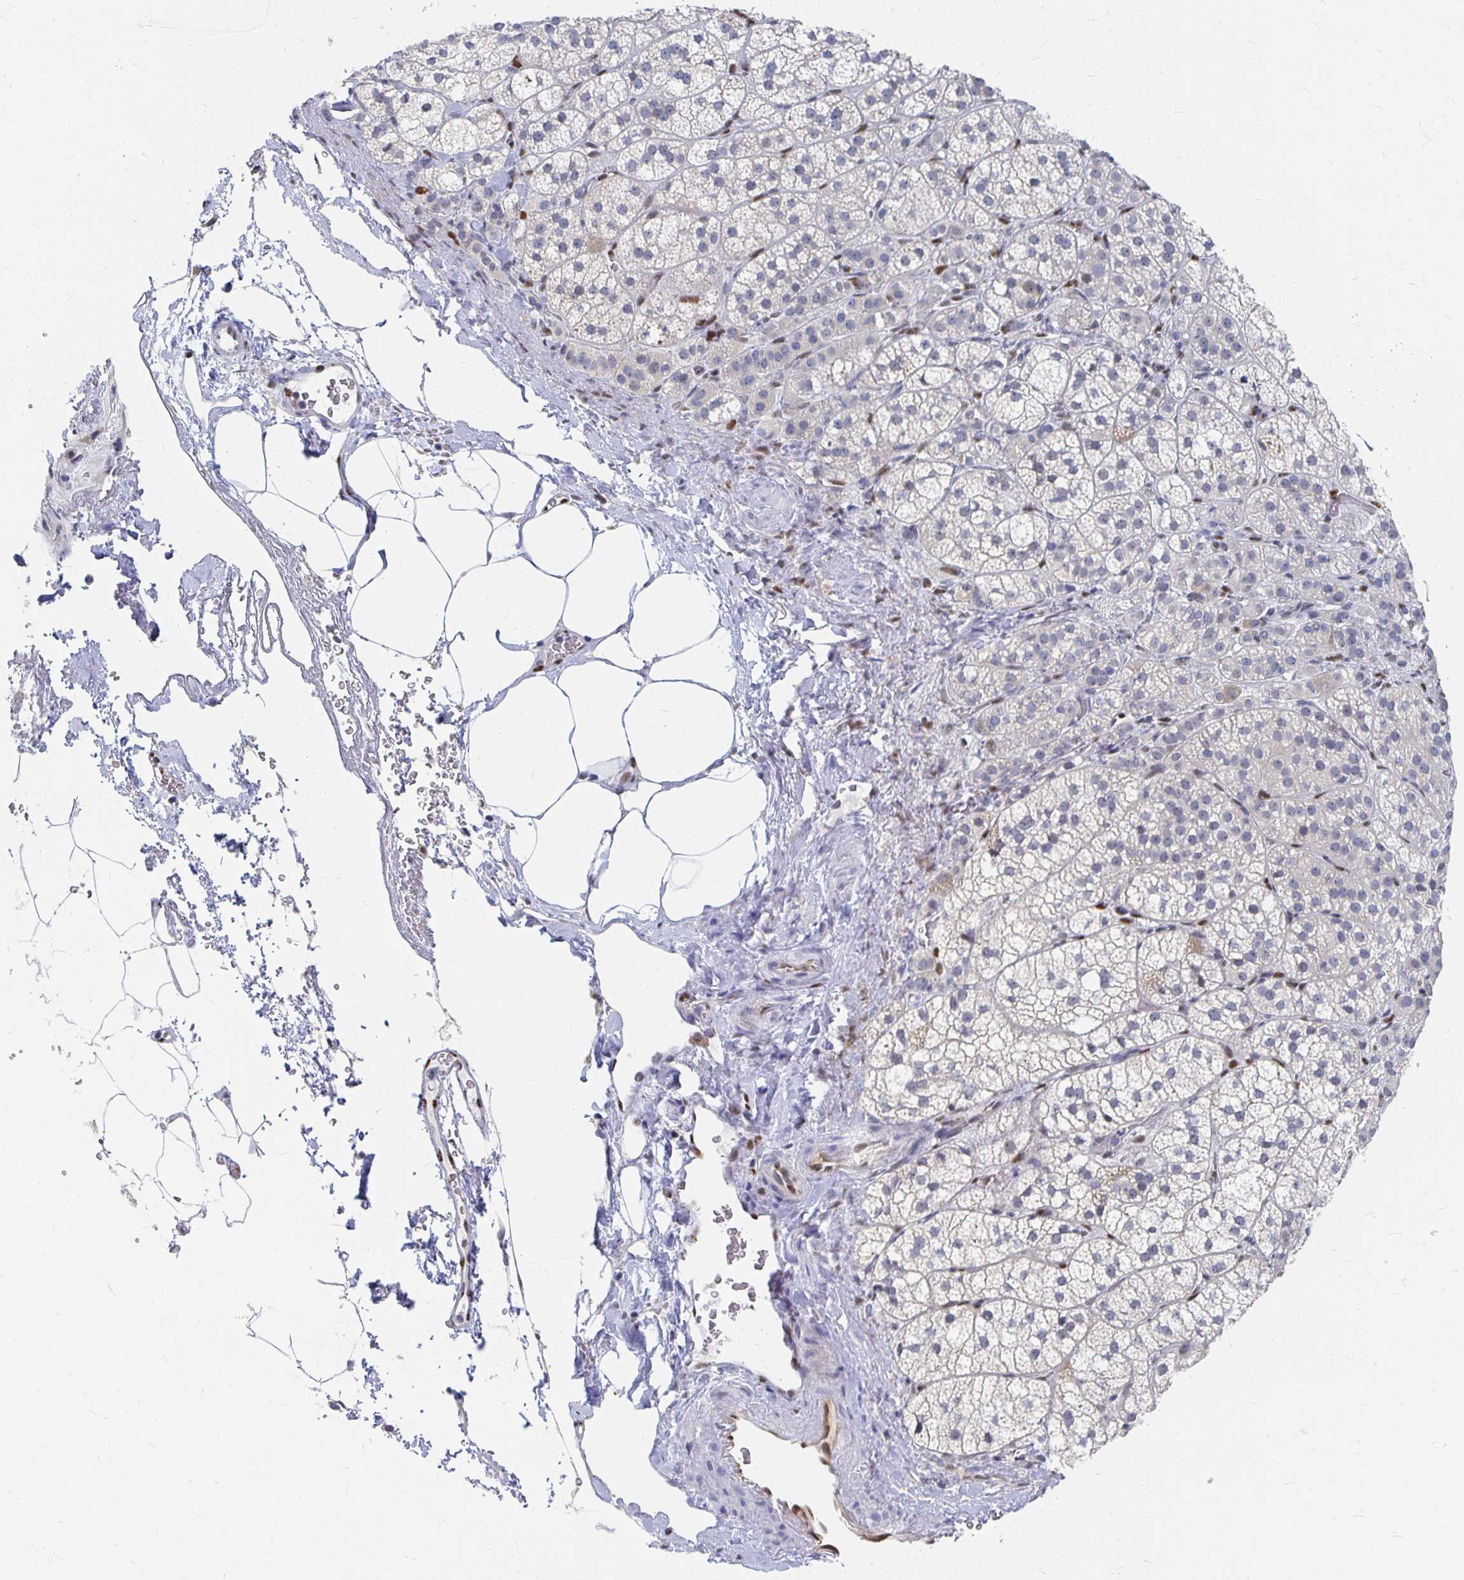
{"staining": {"intensity": "negative", "quantity": "none", "location": "none"}, "tissue": "adrenal gland", "cell_type": "Glandular cells", "image_type": "normal", "snomed": [{"axis": "morphology", "description": "Normal tissue, NOS"}, {"axis": "topography", "description": "Adrenal gland"}], "caption": "Glandular cells are negative for brown protein staining in benign adrenal gland.", "gene": "CLIC3", "patient": {"sex": "female", "age": 60}}